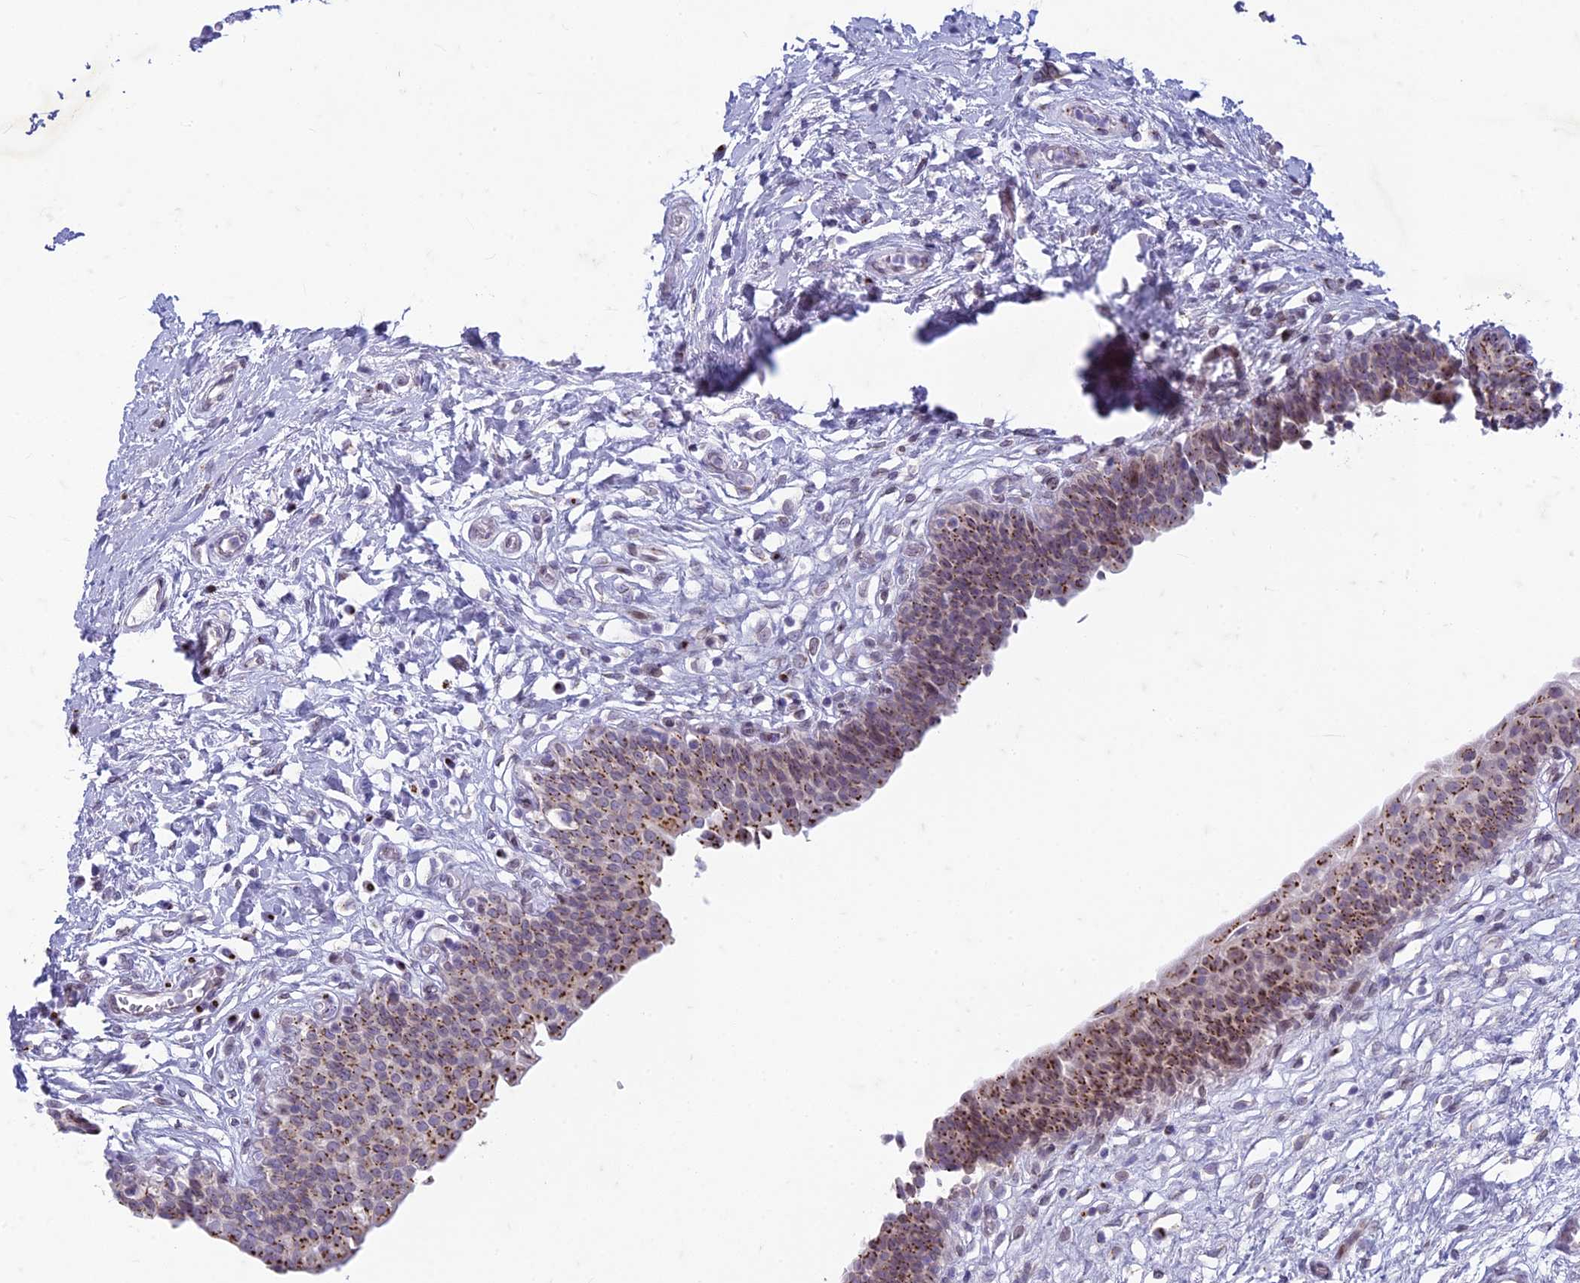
{"staining": {"intensity": "strong", "quantity": "25%-75%", "location": "cytoplasmic/membranous"}, "tissue": "urinary bladder", "cell_type": "Urothelial cells", "image_type": "normal", "snomed": [{"axis": "morphology", "description": "Normal tissue, NOS"}, {"axis": "topography", "description": "Urinary bladder"}], "caption": "High-magnification brightfield microscopy of normal urinary bladder stained with DAB (3,3'-diaminobenzidine) (brown) and counterstained with hematoxylin (blue). urothelial cells exhibit strong cytoplasmic/membranous expression is present in about25%-75% of cells. The staining was performed using DAB, with brown indicating positive protein expression. Nuclei are stained blue with hematoxylin.", "gene": "FAM3C", "patient": {"sex": "male", "age": 83}}